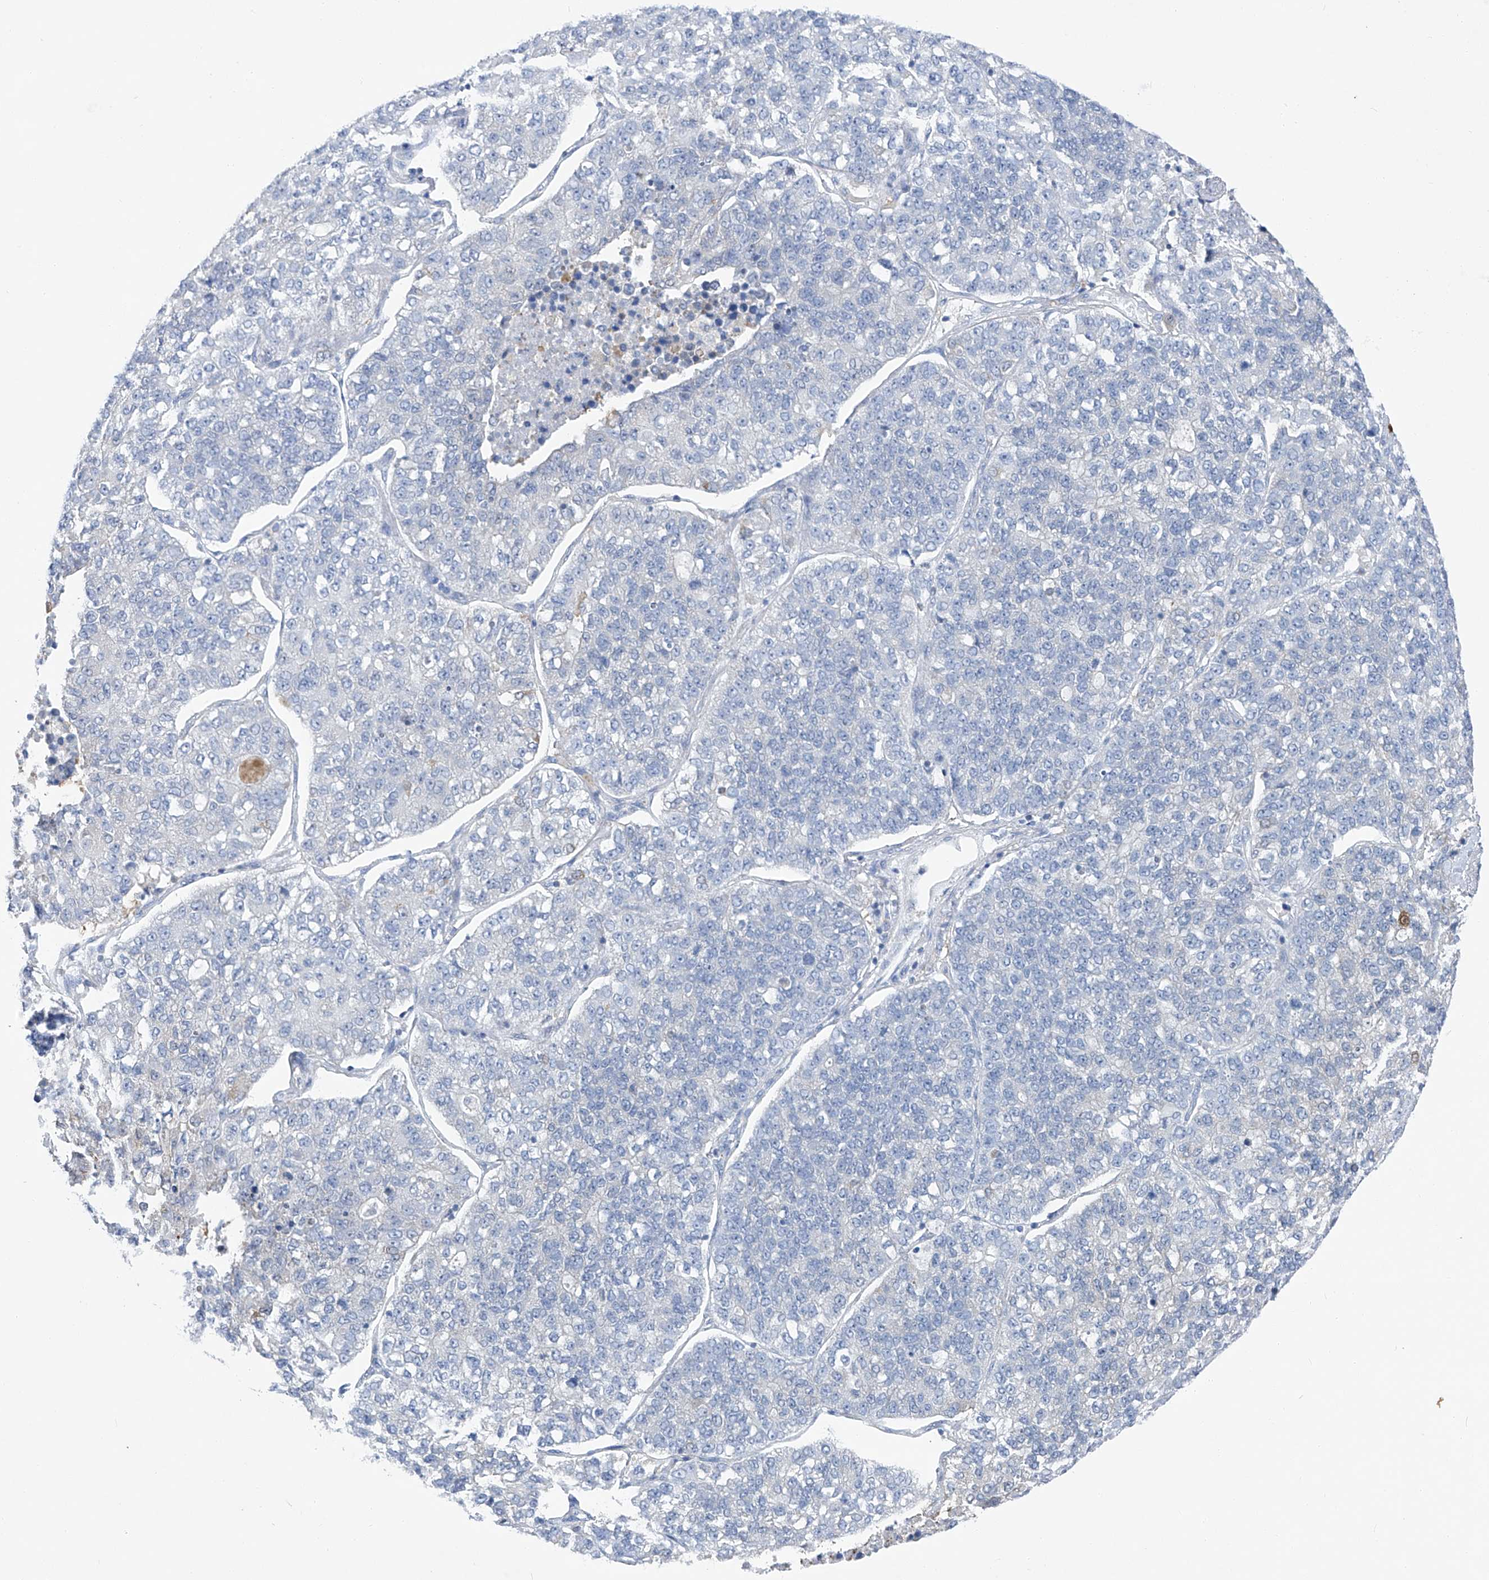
{"staining": {"intensity": "negative", "quantity": "none", "location": "none"}, "tissue": "lung cancer", "cell_type": "Tumor cells", "image_type": "cancer", "snomed": [{"axis": "morphology", "description": "Adenocarcinoma, NOS"}, {"axis": "topography", "description": "Lung"}], "caption": "IHC histopathology image of neoplastic tissue: human lung adenocarcinoma stained with DAB shows no significant protein positivity in tumor cells. Nuclei are stained in blue.", "gene": "UFL1", "patient": {"sex": "male", "age": 49}}